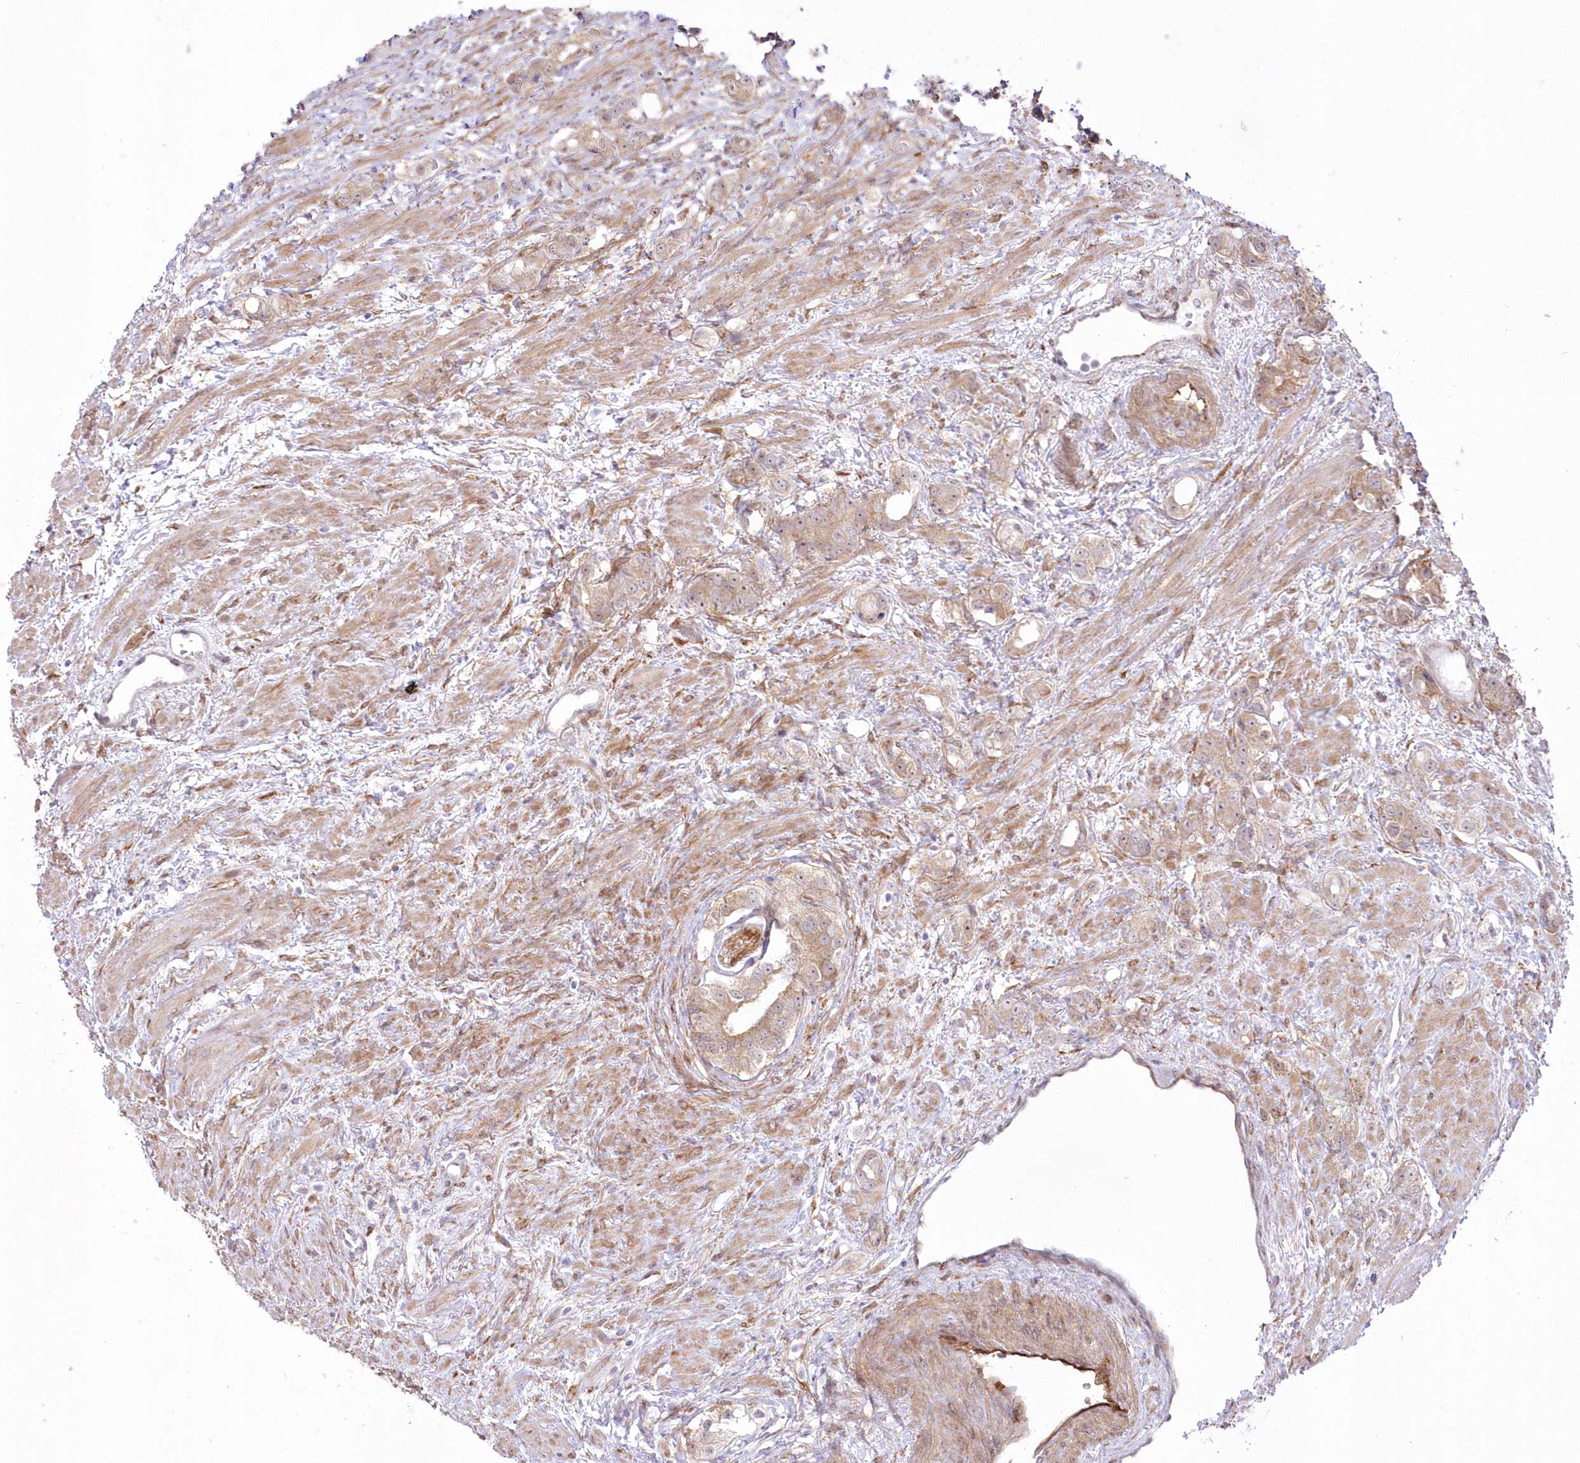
{"staining": {"intensity": "weak", "quantity": ">75%", "location": "cytoplasmic/membranous"}, "tissue": "prostate cancer", "cell_type": "Tumor cells", "image_type": "cancer", "snomed": [{"axis": "morphology", "description": "Adenocarcinoma, High grade"}, {"axis": "topography", "description": "Prostate"}], "caption": "A photomicrograph of human high-grade adenocarcinoma (prostate) stained for a protein displays weak cytoplasmic/membranous brown staining in tumor cells. (brown staining indicates protein expression, while blue staining denotes nuclei).", "gene": "SH3PXD2B", "patient": {"sex": "male", "age": 63}}